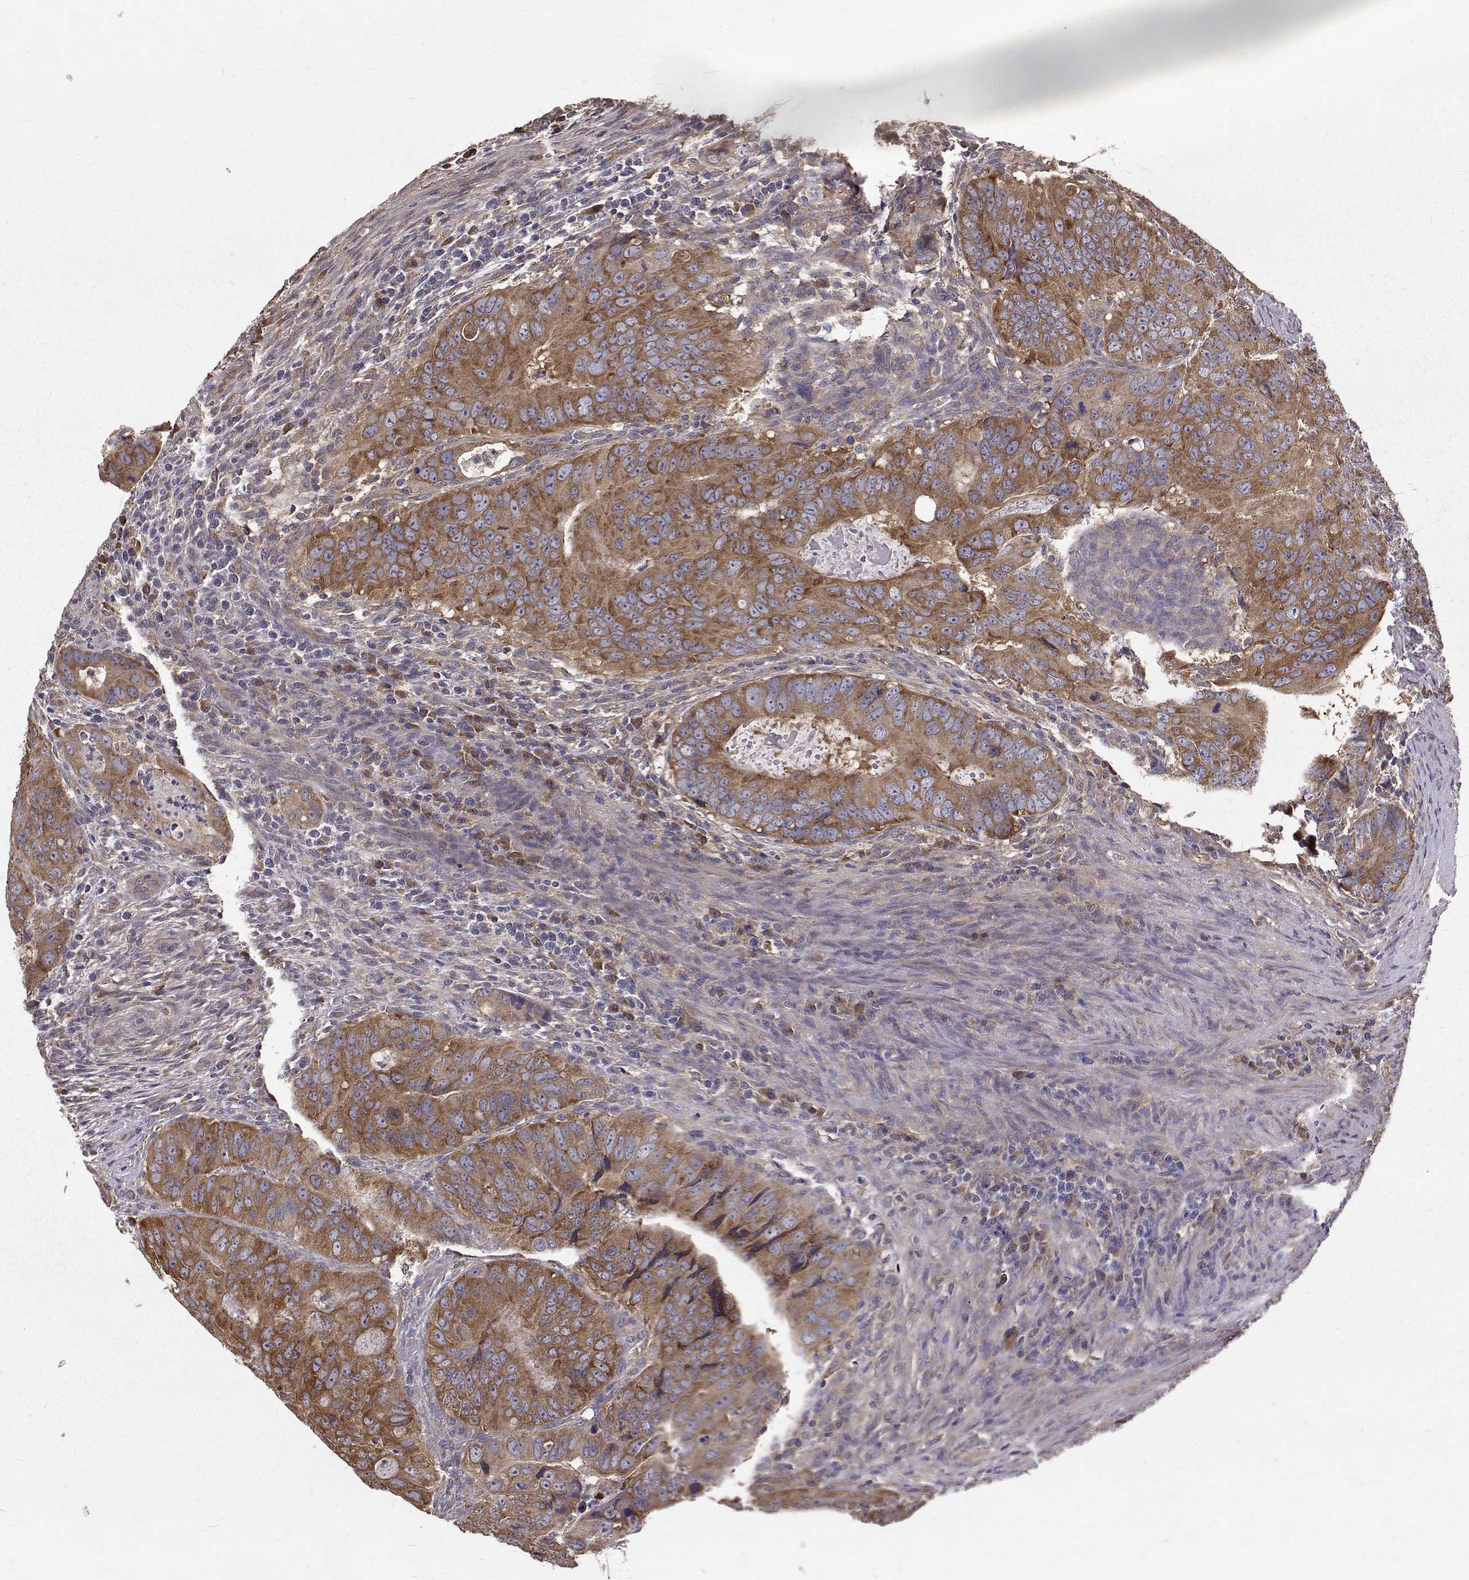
{"staining": {"intensity": "moderate", "quantity": ">75%", "location": "cytoplasmic/membranous"}, "tissue": "colorectal cancer", "cell_type": "Tumor cells", "image_type": "cancer", "snomed": [{"axis": "morphology", "description": "Adenocarcinoma, NOS"}, {"axis": "topography", "description": "Colon"}], "caption": "Tumor cells reveal medium levels of moderate cytoplasmic/membranous positivity in approximately >75% of cells in colorectal adenocarcinoma. (DAB (3,3'-diaminobenzidine) = brown stain, brightfield microscopy at high magnification).", "gene": "FARSB", "patient": {"sex": "male", "age": 79}}